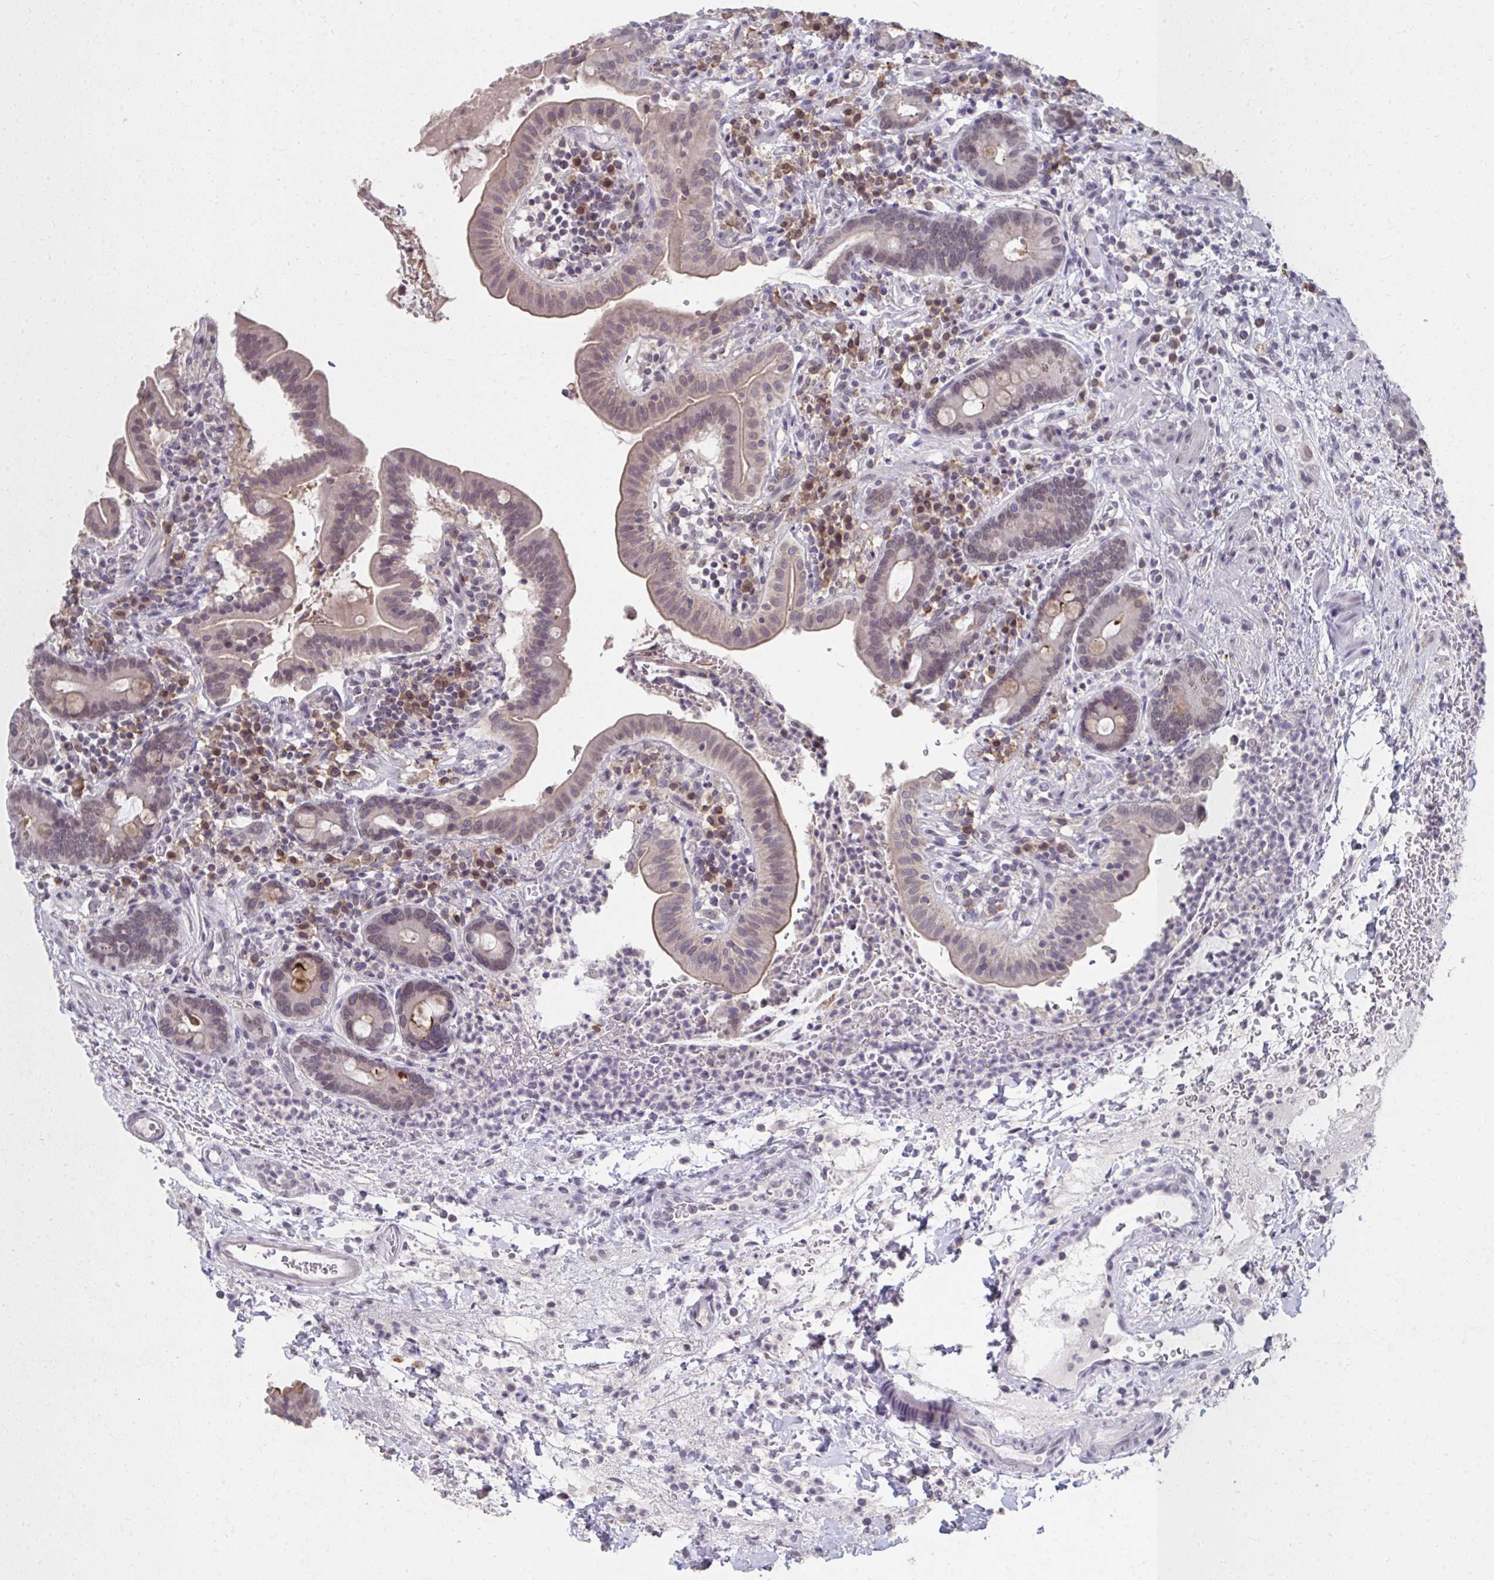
{"staining": {"intensity": "moderate", "quantity": ">75%", "location": "cytoplasmic/membranous"}, "tissue": "small intestine", "cell_type": "Glandular cells", "image_type": "normal", "snomed": [{"axis": "morphology", "description": "Normal tissue, NOS"}, {"axis": "topography", "description": "Small intestine"}], "caption": "Protein staining of normal small intestine displays moderate cytoplasmic/membranous expression in approximately >75% of glandular cells.", "gene": "NUP133", "patient": {"sex": "male", "age": 26}}